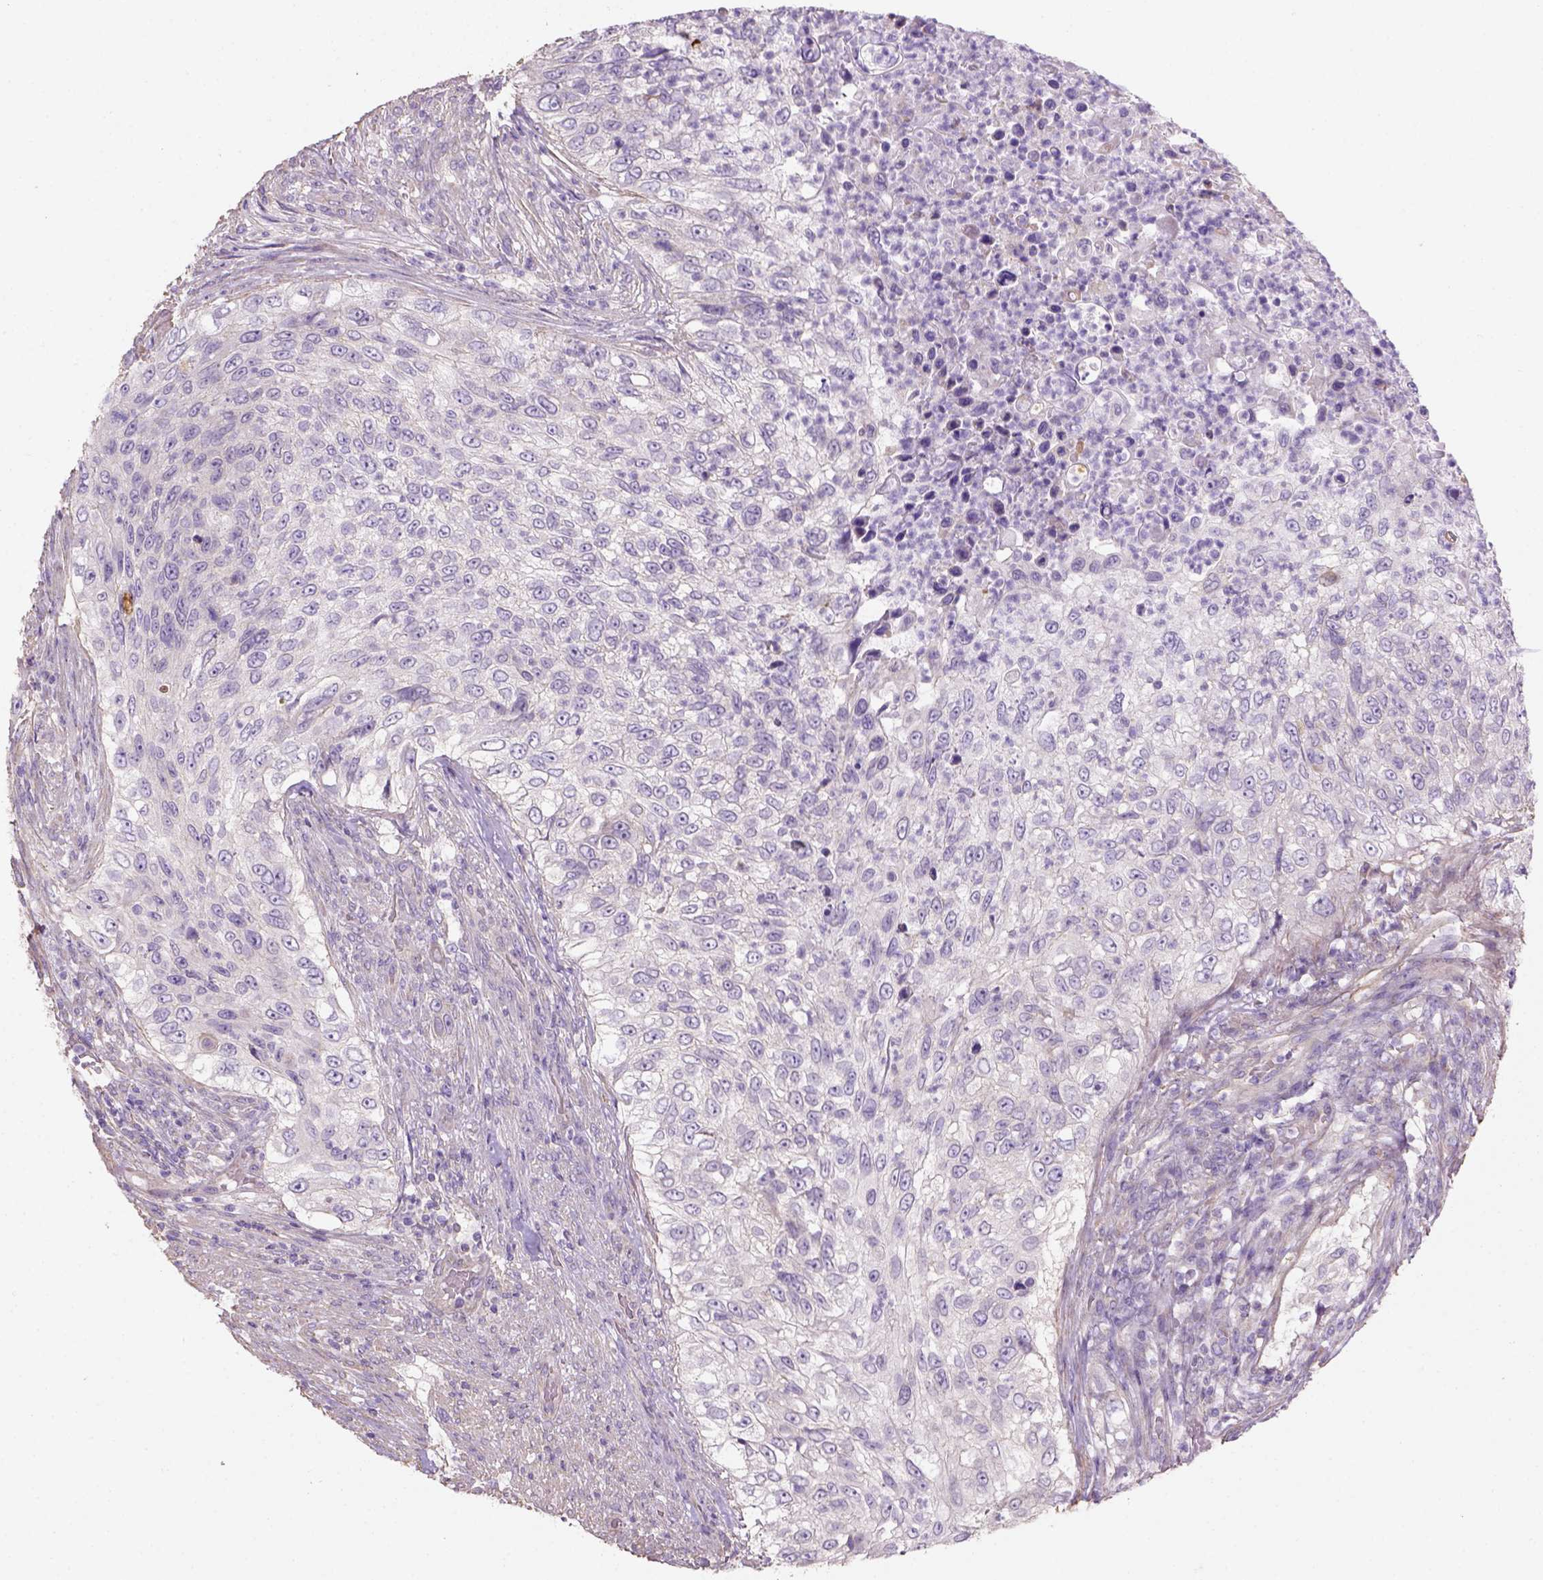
{"staining": {"intensity": "negative", "quantity": "none", "location": "none"}, "tissue": "urothelial cancer", "cell_type": "Tumor cells", "image_type": "cancer", "snomed": [{"axis": "morphology", "description": "Urothelial carcinoma, High grade"}, {"axis": "topography", "description": "Urinary bladder"}], "caption": "High power microscopy image of an IHC micrograph of urothelial carcinoma (high-grade), revealing no significant staining in tumor cells.", "gene": "HTRA1", "patient": {"sex": "female", "age": 60}}